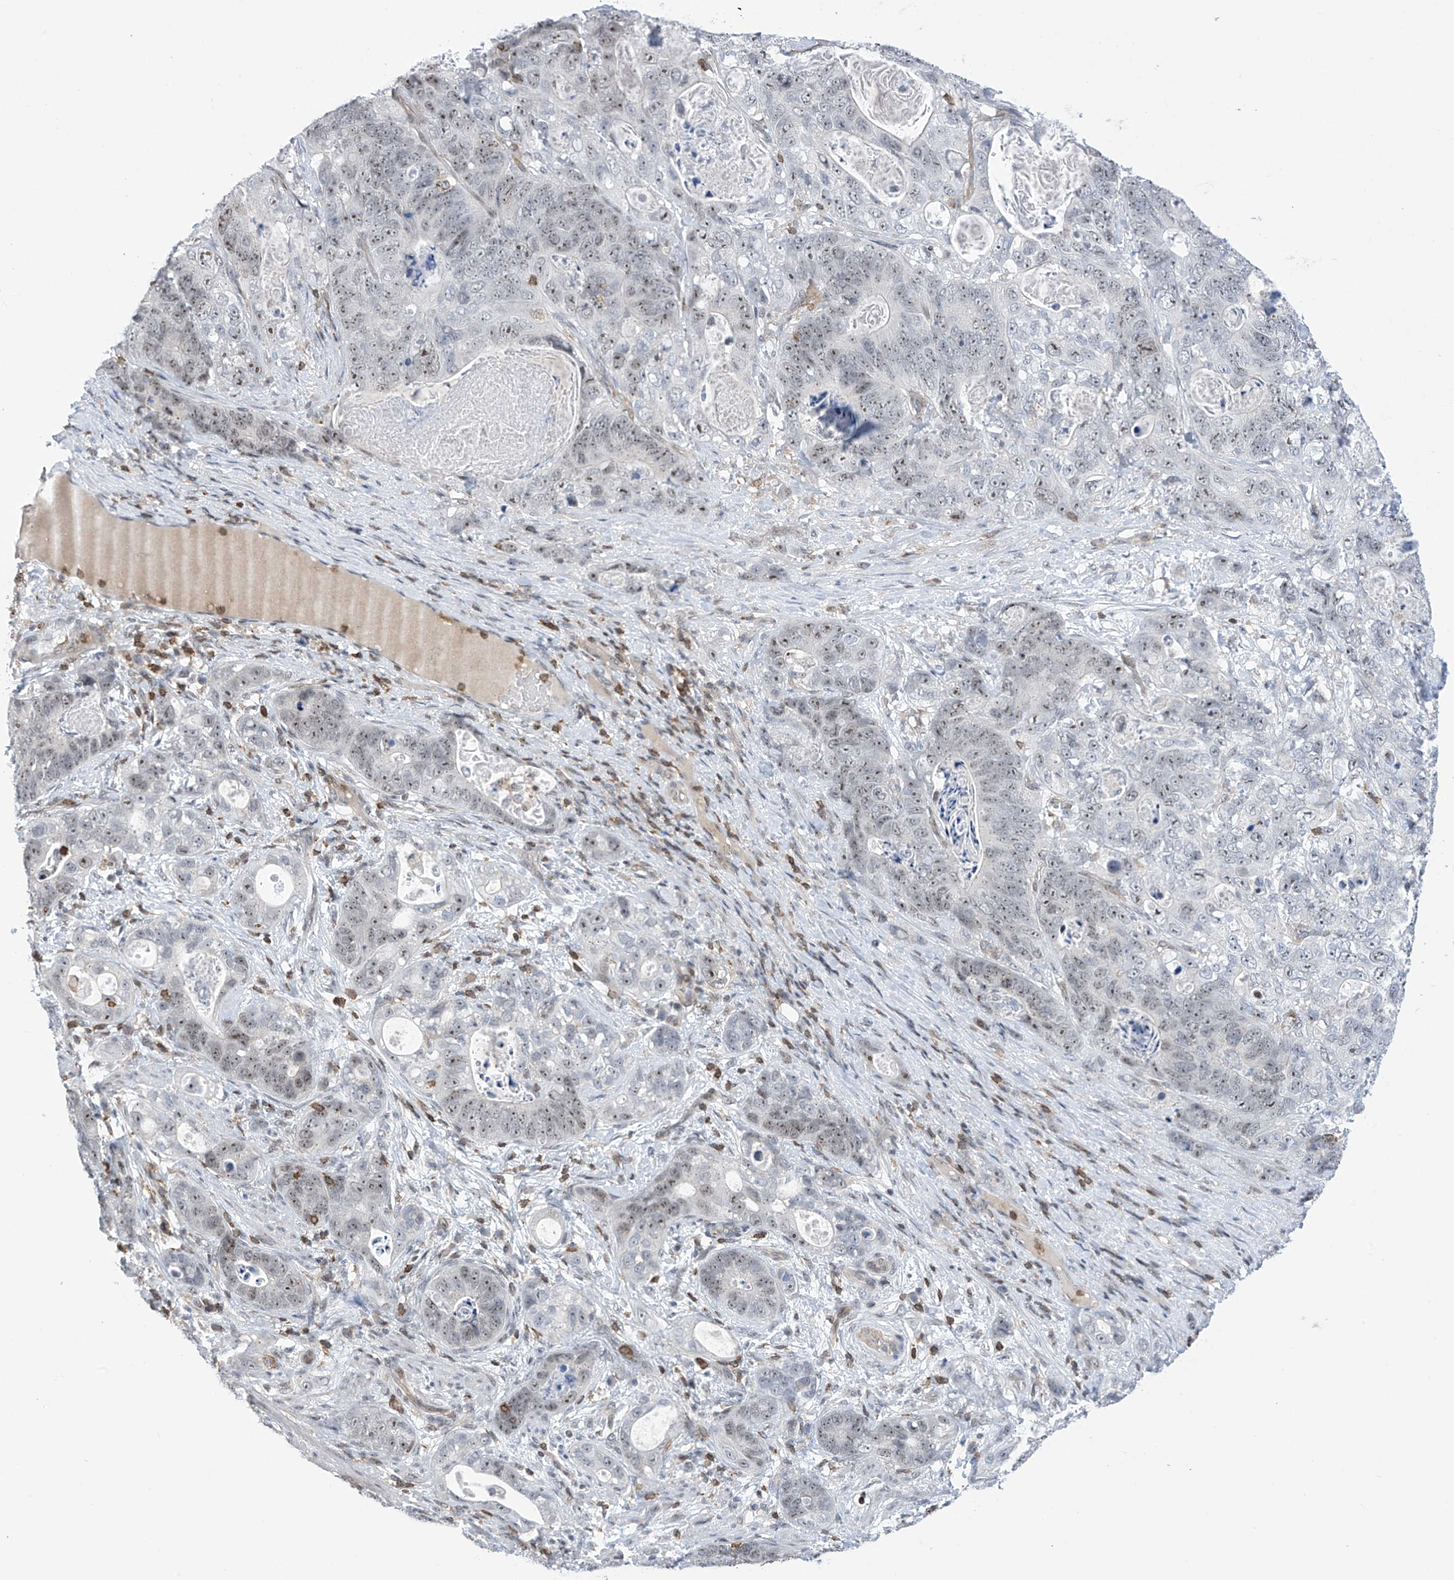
{"staining": {"intensity": "moderate", "quantity": "25%-75%", "location": "nuclear"}, "tissue": "stomach cancer", "cell_type": "Tumor cells", "image_type": "cancer", "snomed": [{"axis": "morphology", "description": "Normal tissue, NOS"}, {"axis": "morphology", "description": "Adenocarcinoma, NOS"}, {"axis": "topography", "description": "Stomach"}], "caption": "Human stomach cancer (adenocarcinoma) stained for a protein (brown) reveals moderate nuclear positive staining in about 25%-75% of tumor cells.", "gene": "MSL3", "patient": {"sex": "female", "age": 89}}